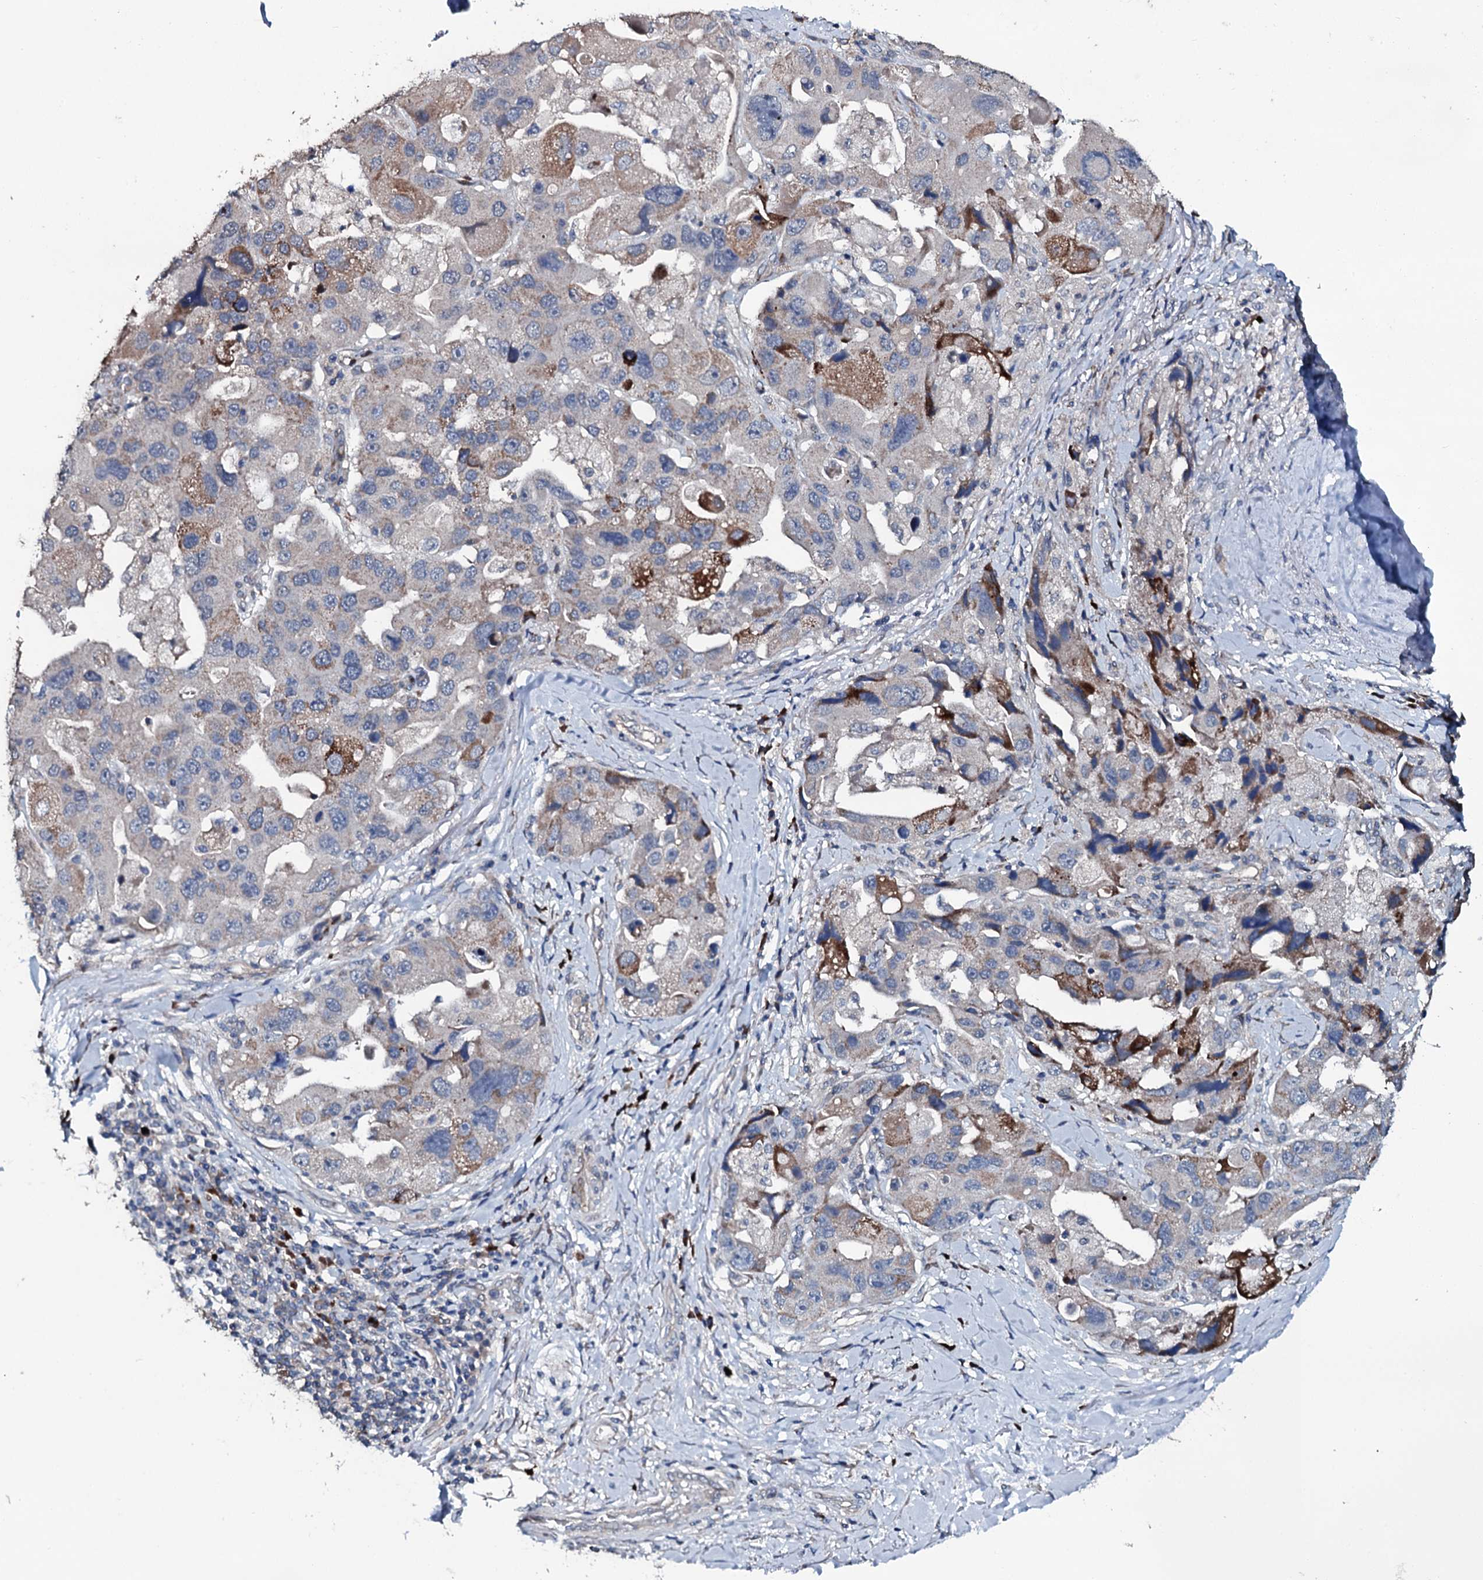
{"staining": {"intensity": "moderate", "quantity": "<25%", "location": "cytoplasmic/membranous"}, "tissue": "lung cancer", "cell_type": "Tumor cells", "image_type": "cancer", "snomed": [{"axis": "morphology", "description": "Adenocarcinoma, NOS"}, {"axis": "topography", "description": "Lung"}], "caption": "Lung adenocarcinoma stained with immunohistochemistry (IHC) exhibits moderate cytoplasmic/membranous staining in about <25% of tumor cells. Nuclei are stained in blue.", "gene": "IL12B", "patient": {"sex": "female", "age": 54}}